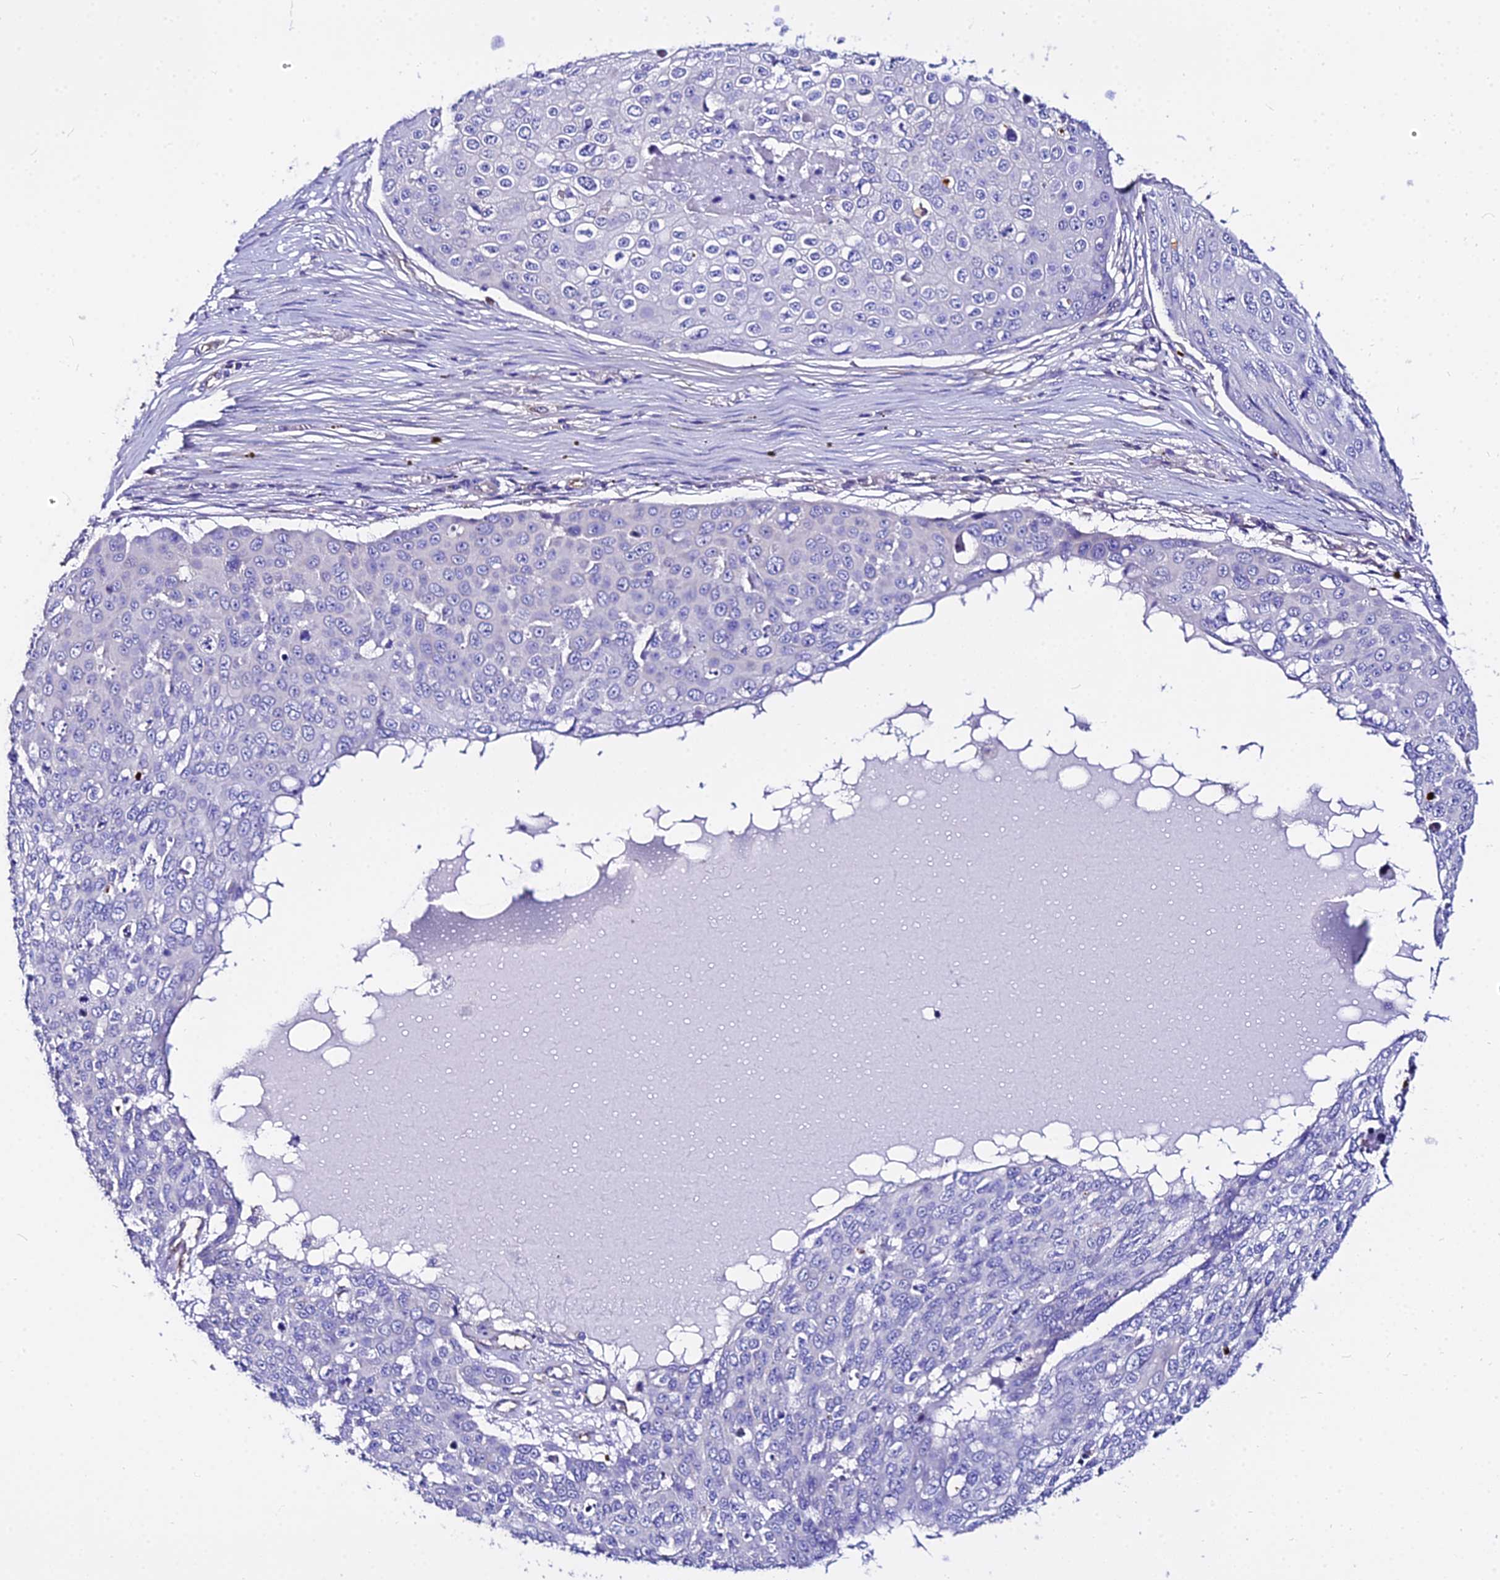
{"staining": {"intensity": "negative", "quantity": "none", "location": "none"}, "tissue": "skin cancer", "cell_type": "Tumor cells", "image_type": "cancer", "snomed": [{"axis": "morphology", "description": "Squamous cell carcinoma, NOS"}, {"axis": "topography", "description": "Skin"}], "caption": "This histopathology image is of skin squamous cell carcinoma stained with IHC to label a protein in brown with the nuclei are counter-stained blue. There is no expression in tumor cells.", "gene": "DAW1", "patient": {"sex": "male", "age": 71}}